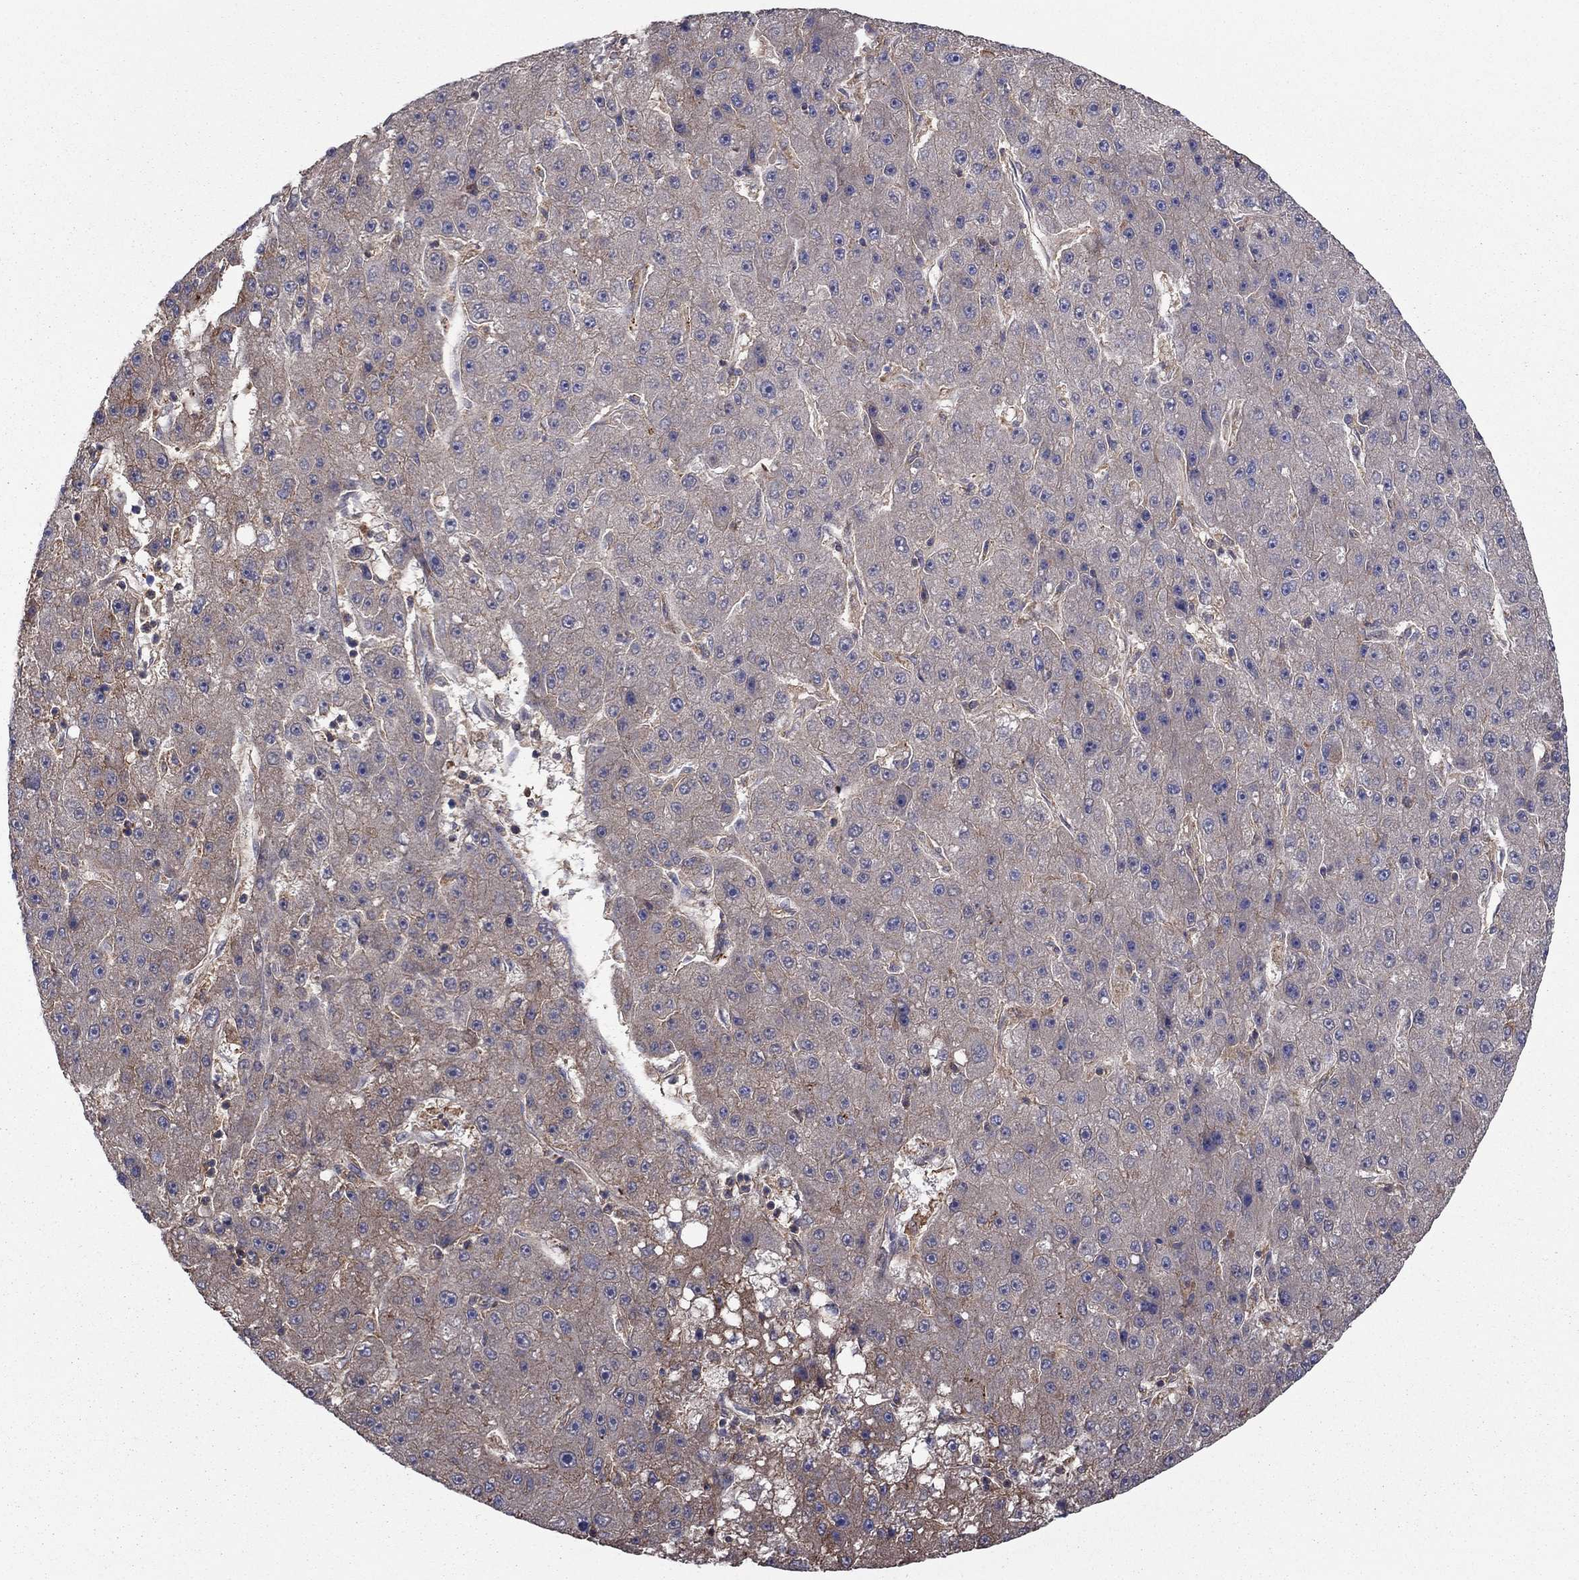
{"staining": {"intensity": "weak", "quantity": "<25%", "location": "cytoplasmic/membranous"}, "tissue": "liver cancer", "cell_type": "Tumor cells", "image_type": "cancer", "snomed": [{"axis": "morphology", "description": "Carcinoma, Hepatocellular, NOS"}, {"axis": "topography", "description": "Liver"}], "caption": "An image of hepatocellular carcinoma (liver) stained for a protein shows no brown staining in tumor cells.", "gene": "HPX", "patient": {"sex": "male", "age": 67}}